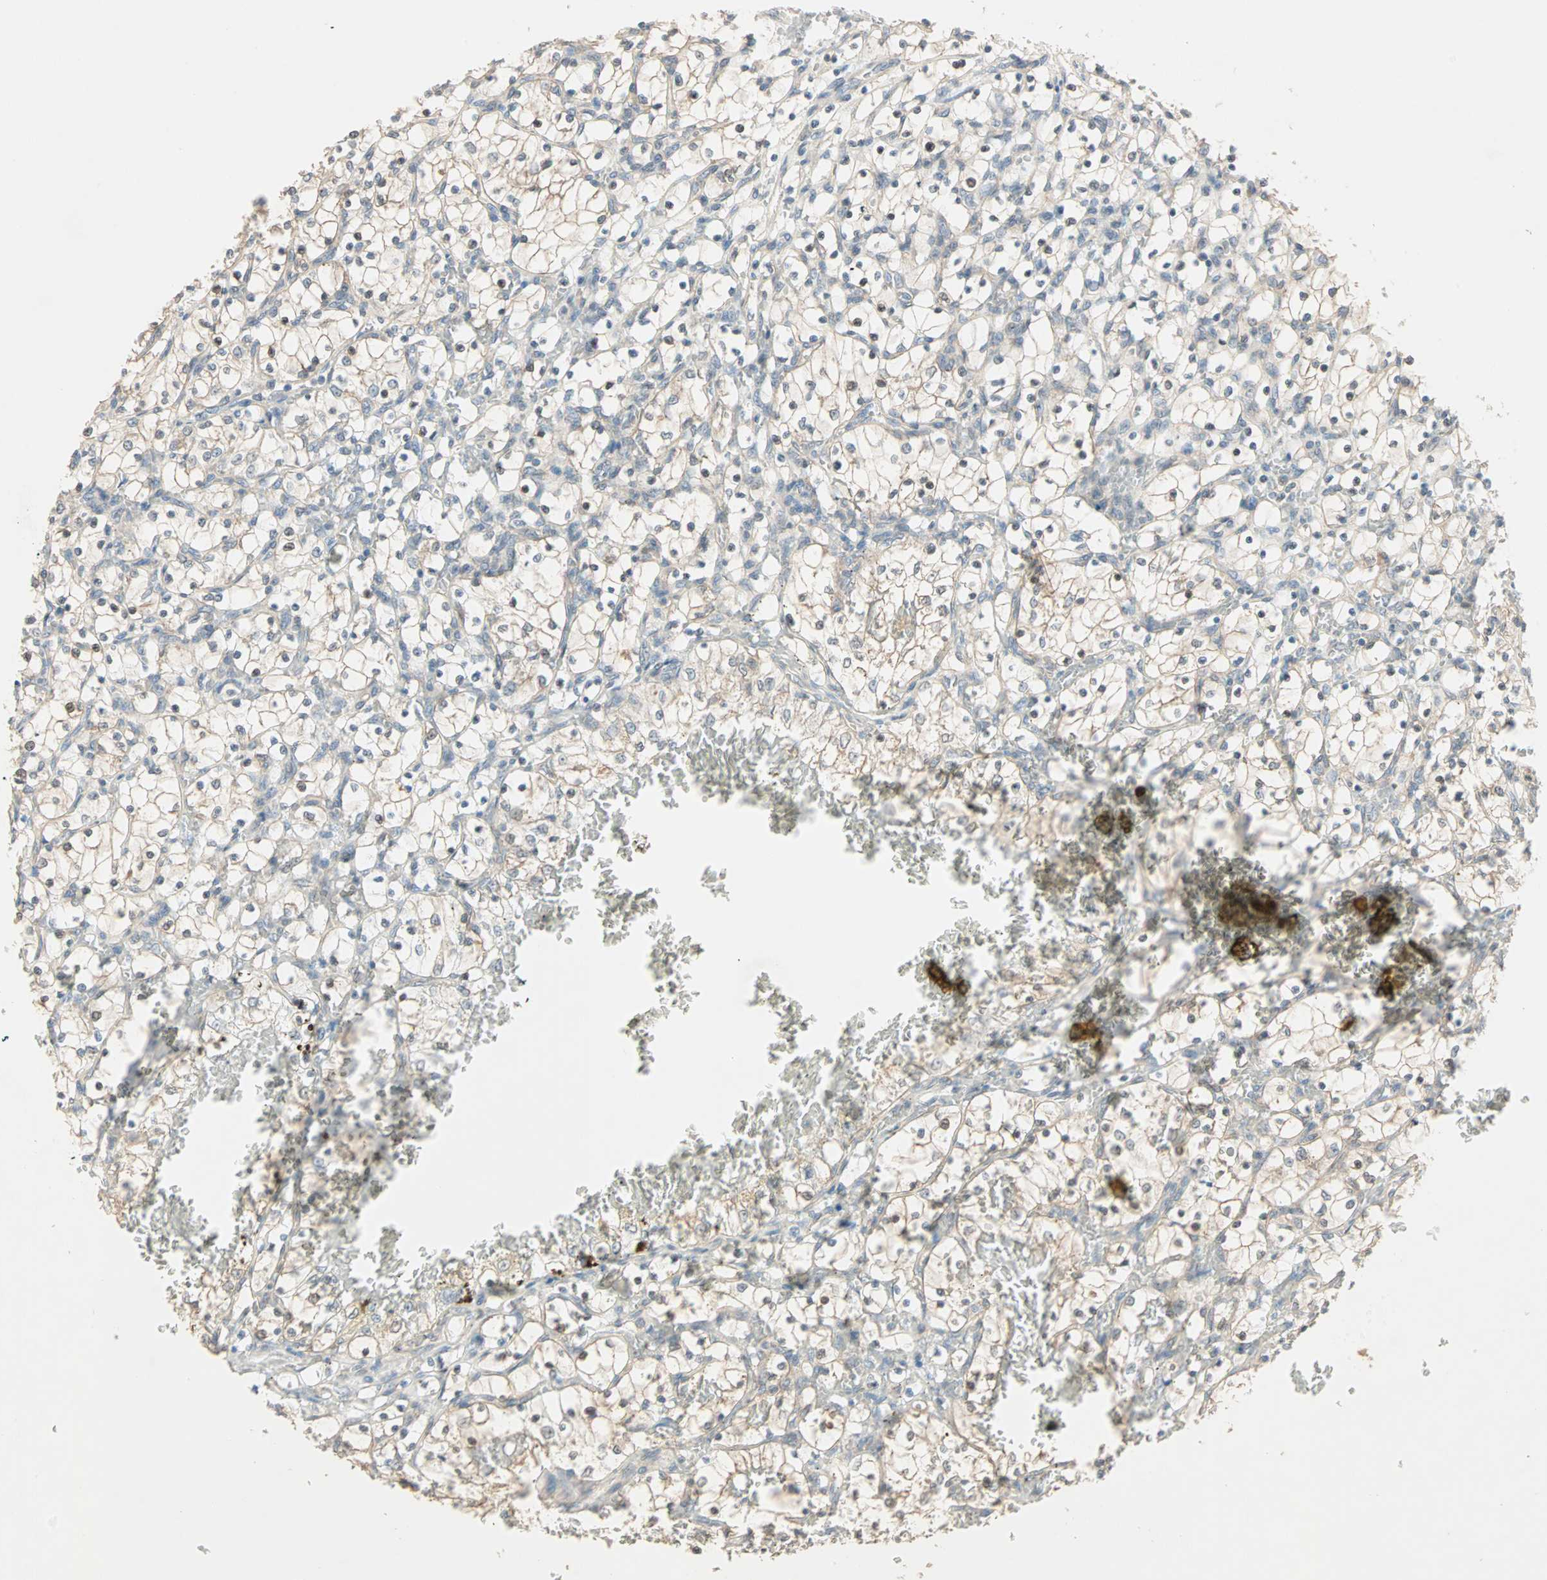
{"staining": {"intensity": "weak", "quantity": ">75%", "location": "cytoplasmic/membranous,nuclear"}, "tissue": "renal cancer", "cell_type": "Tumor cells", "image_type": "cancer", "snomed": [{"axis": "morphology", "description": "Adenocarcinoma, NOS"}, {"axis": "topography", "description": "Kidney"}], "caption": "High-power microscopy captured an immunohistochemistry (IHC) image of adenocarcinoma (renal), revealing weak cytoplasmic/membranous and nuclear positivity in about >75% of tumor cells.", "gene": "TTF2", "patient": {"sex": "female", "age": 69}}